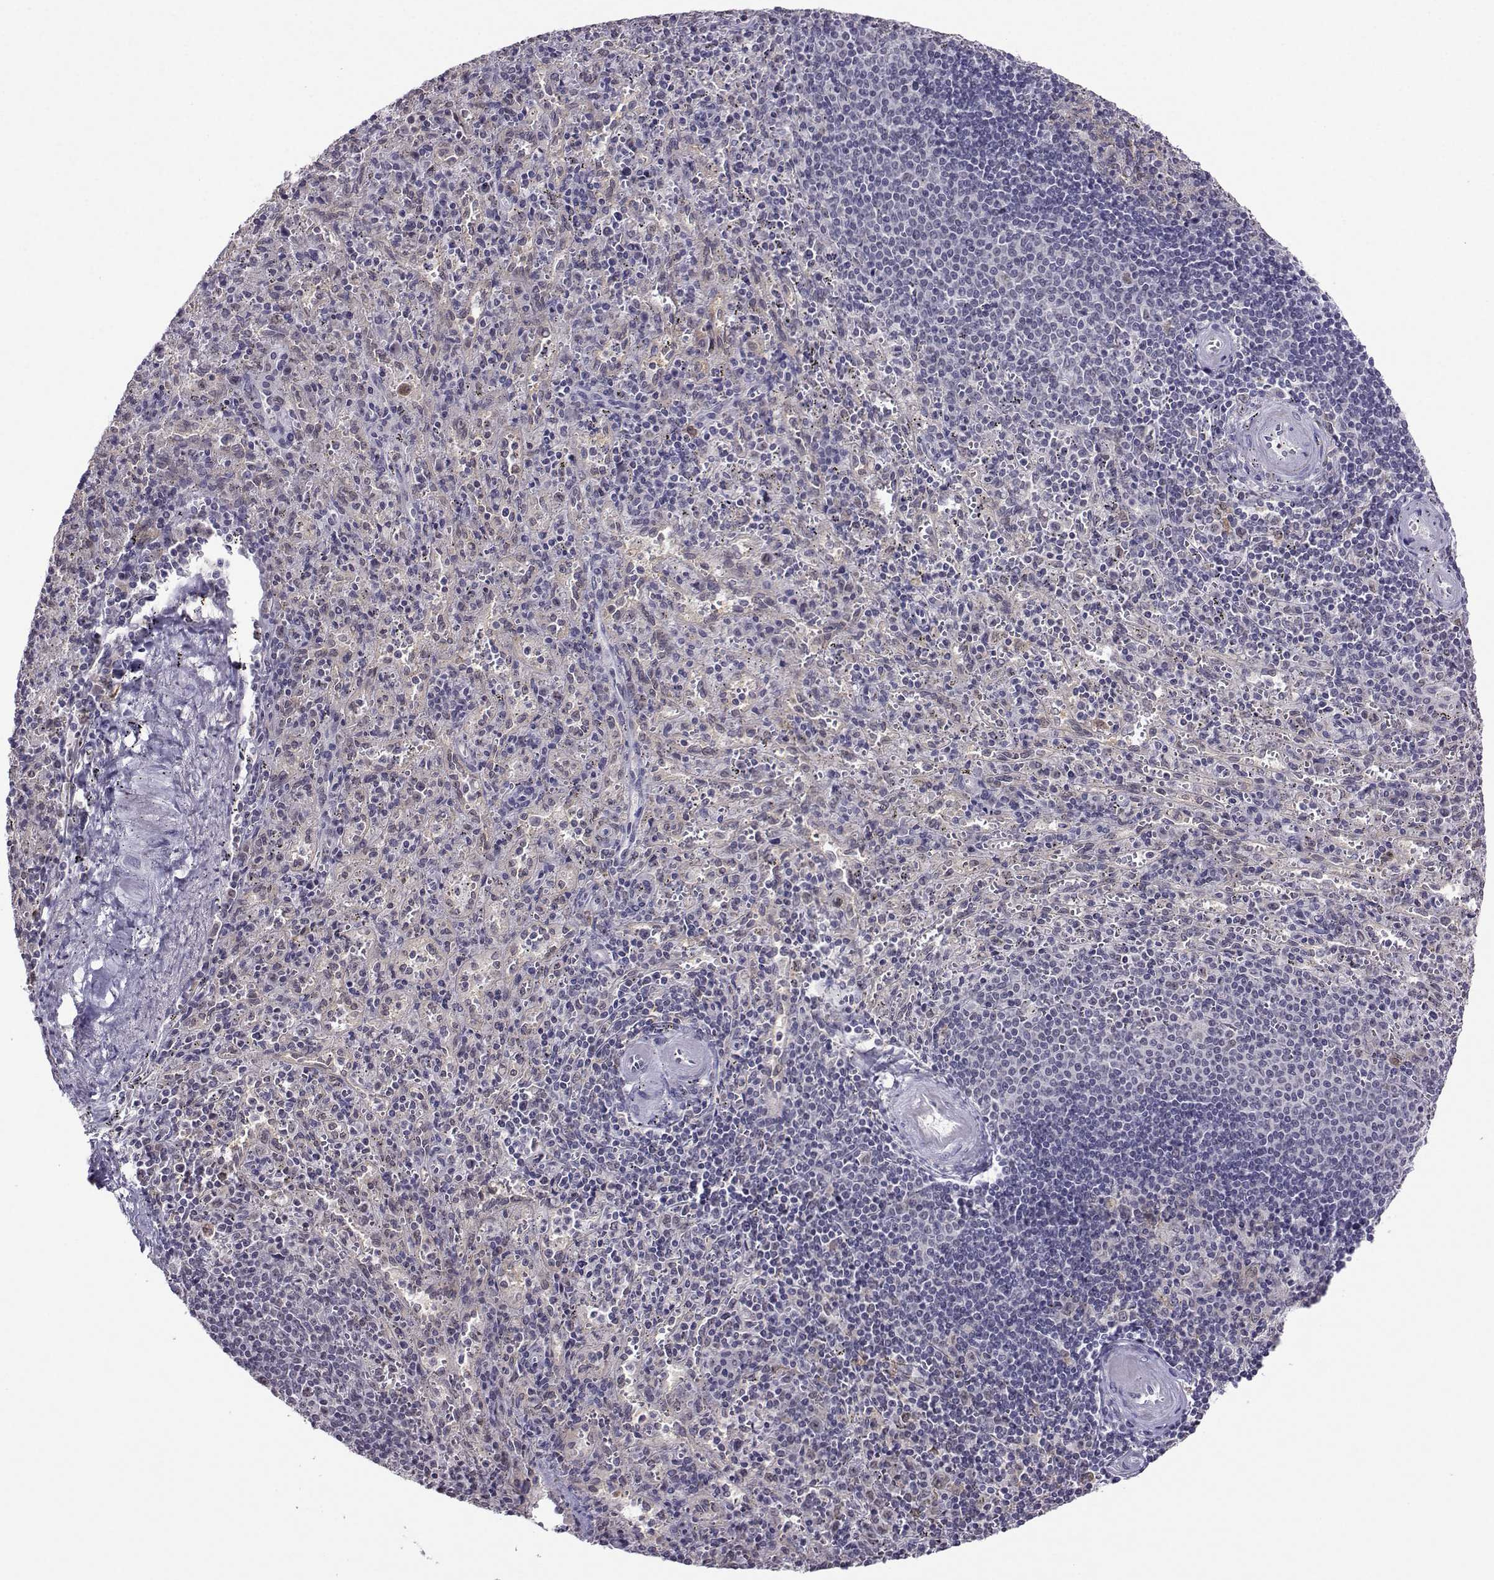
{"staining": {"intensity": "negative", "quantity": "none", "location": "none"}, "tissue": "spleen", "cell_type": "Cells in red pulp", "image_type": "normal", "snomed": [{"axis": "morphology", "description": "Normal tissue, NOS"}, {"axis": "topography", "description": "Spleen"}], "caption": "Photomicrograph shows no significant protein positivity in cells in red pulp of unremarkable spleen.", "gene": "DDX20", "patient": {"sex": "male", "age": 57}}